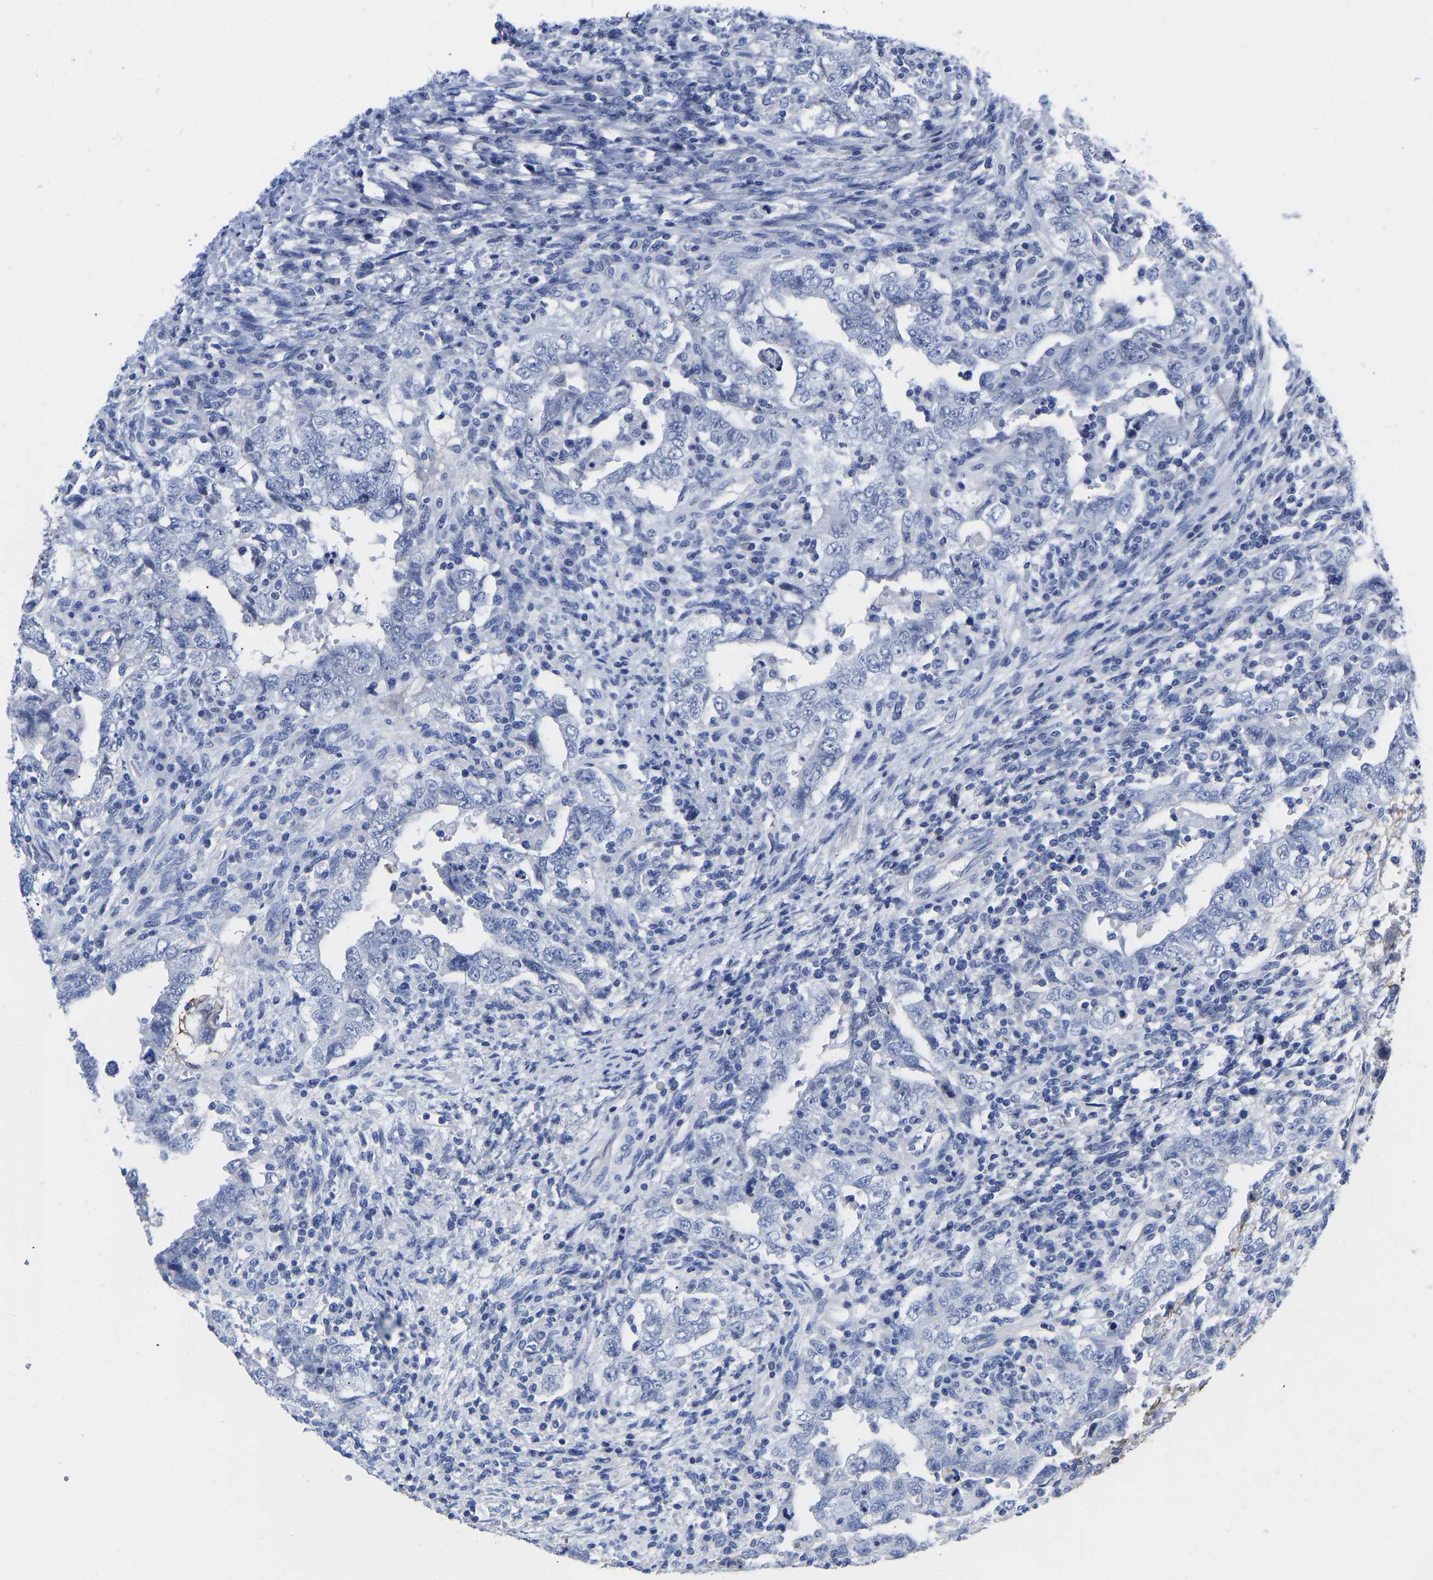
{"staining": {"intensity": "negative", "quantity": "none", "location": "none"}, "tissue": "testis cancer", "cell_type": "Tumor cells", "image_type": "cancer", "snomed": [{"axis": "morphology", "description": "Carcinoma, Embryonal, NOS"}, {"axis": "topography", "description": "Testis"}], "caption": "A high-resolution micrograph shows IHC staining of embryonal carcinoma (testis), which shows no significant expression in tumor cells.", "gene": "GPA33", "patient": {"sex": "male", "age": 26}}